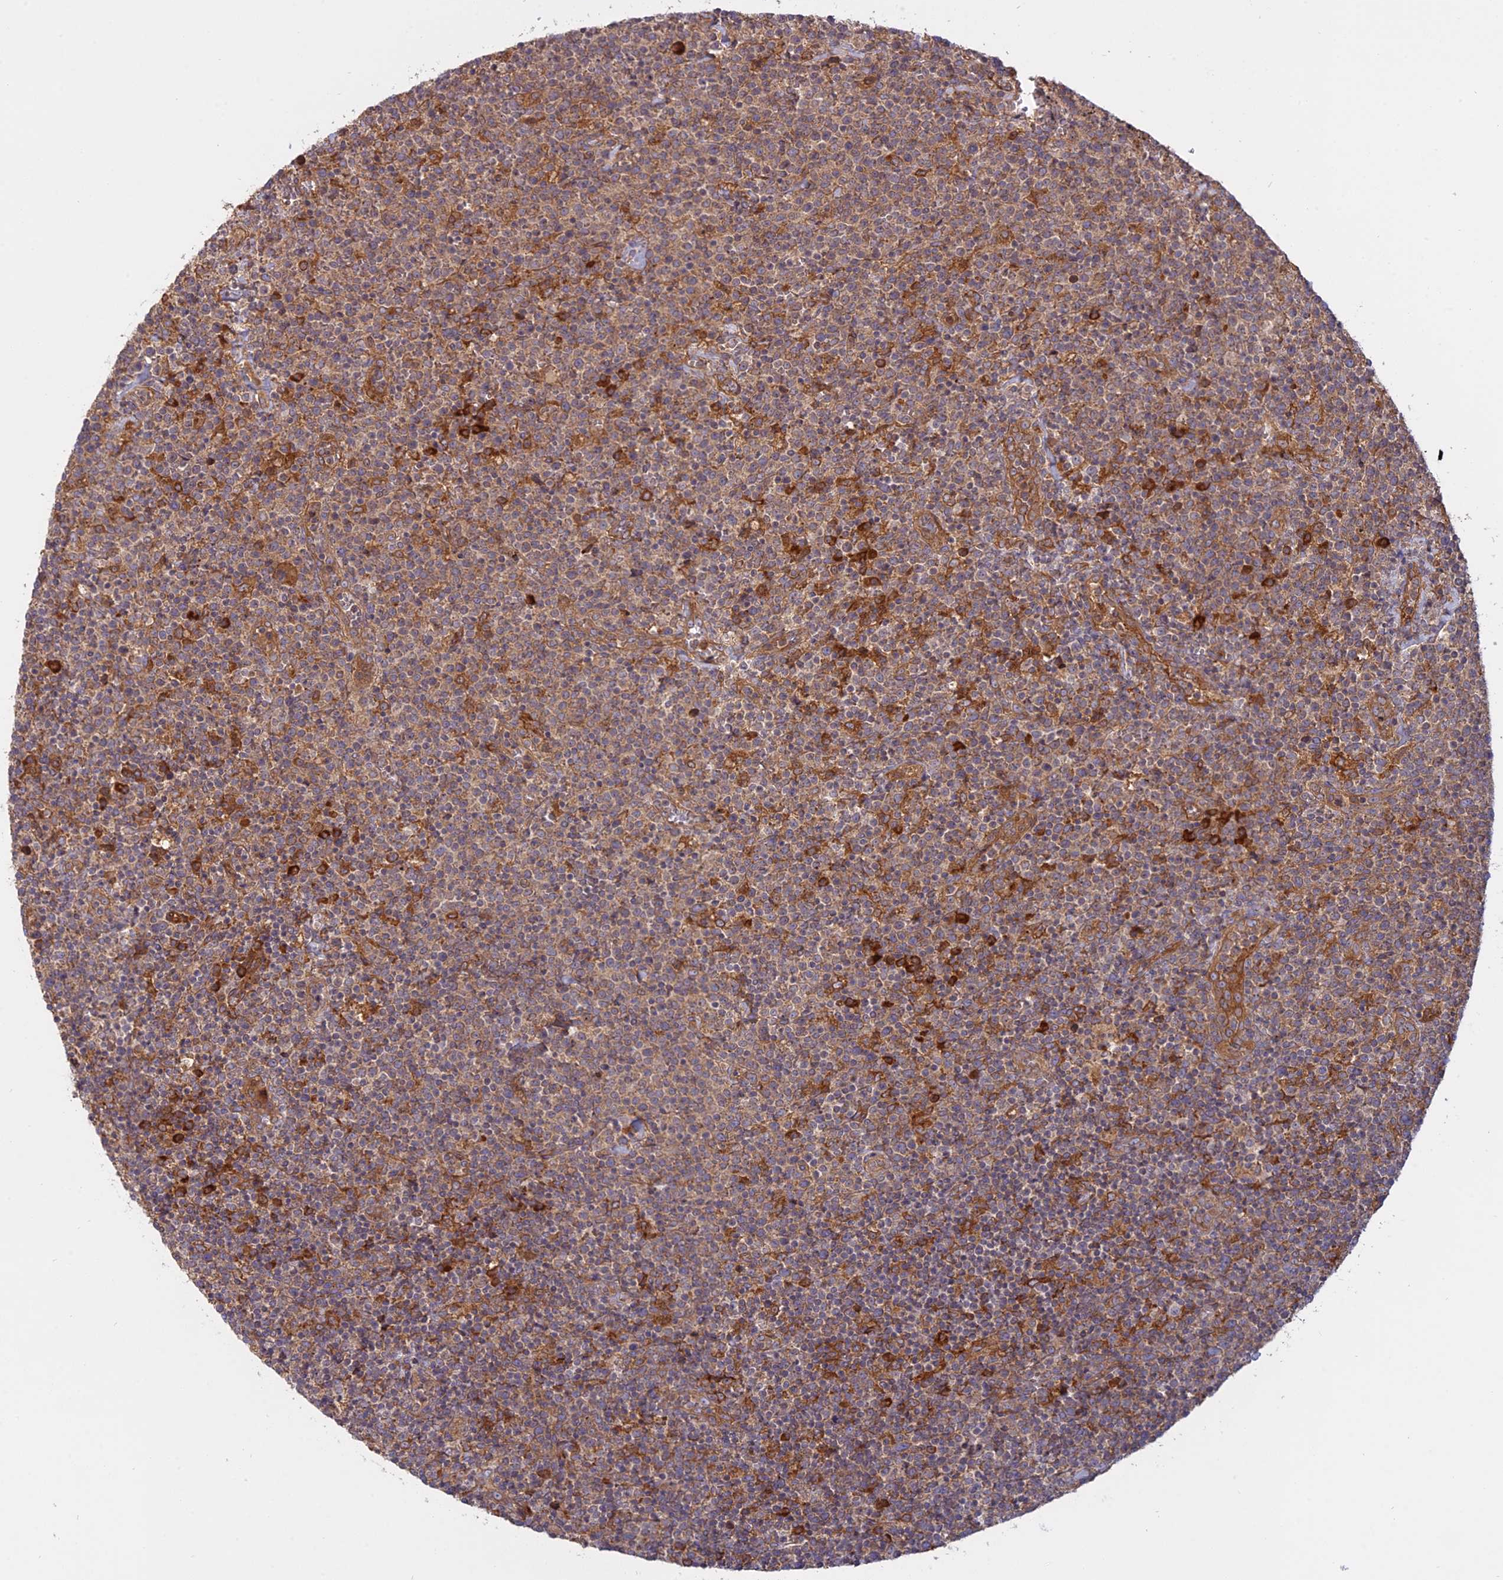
{"staining": {"intensity": "weak", "quantity": ">75%", "location": "cytoplasmic/membranous"}, "tissue": "lymphoma", "cell_type": "Tumor cells", "image_type": "cancer", "snomed": [{"axis": "morphology", "description": "Malignant lymphoma, non-Hodgkin's type, High grade"}, {"axis": "topography", "description": "Lymph node"}], "caption": "Immunohistochemical staining of lymphoma reveals low levels of weak cytoplasmic/membranous protein staining in approximately >75% of tumor cells.", "gene": "TMEM208", "patient": {"sex": "male", "age": 61}}